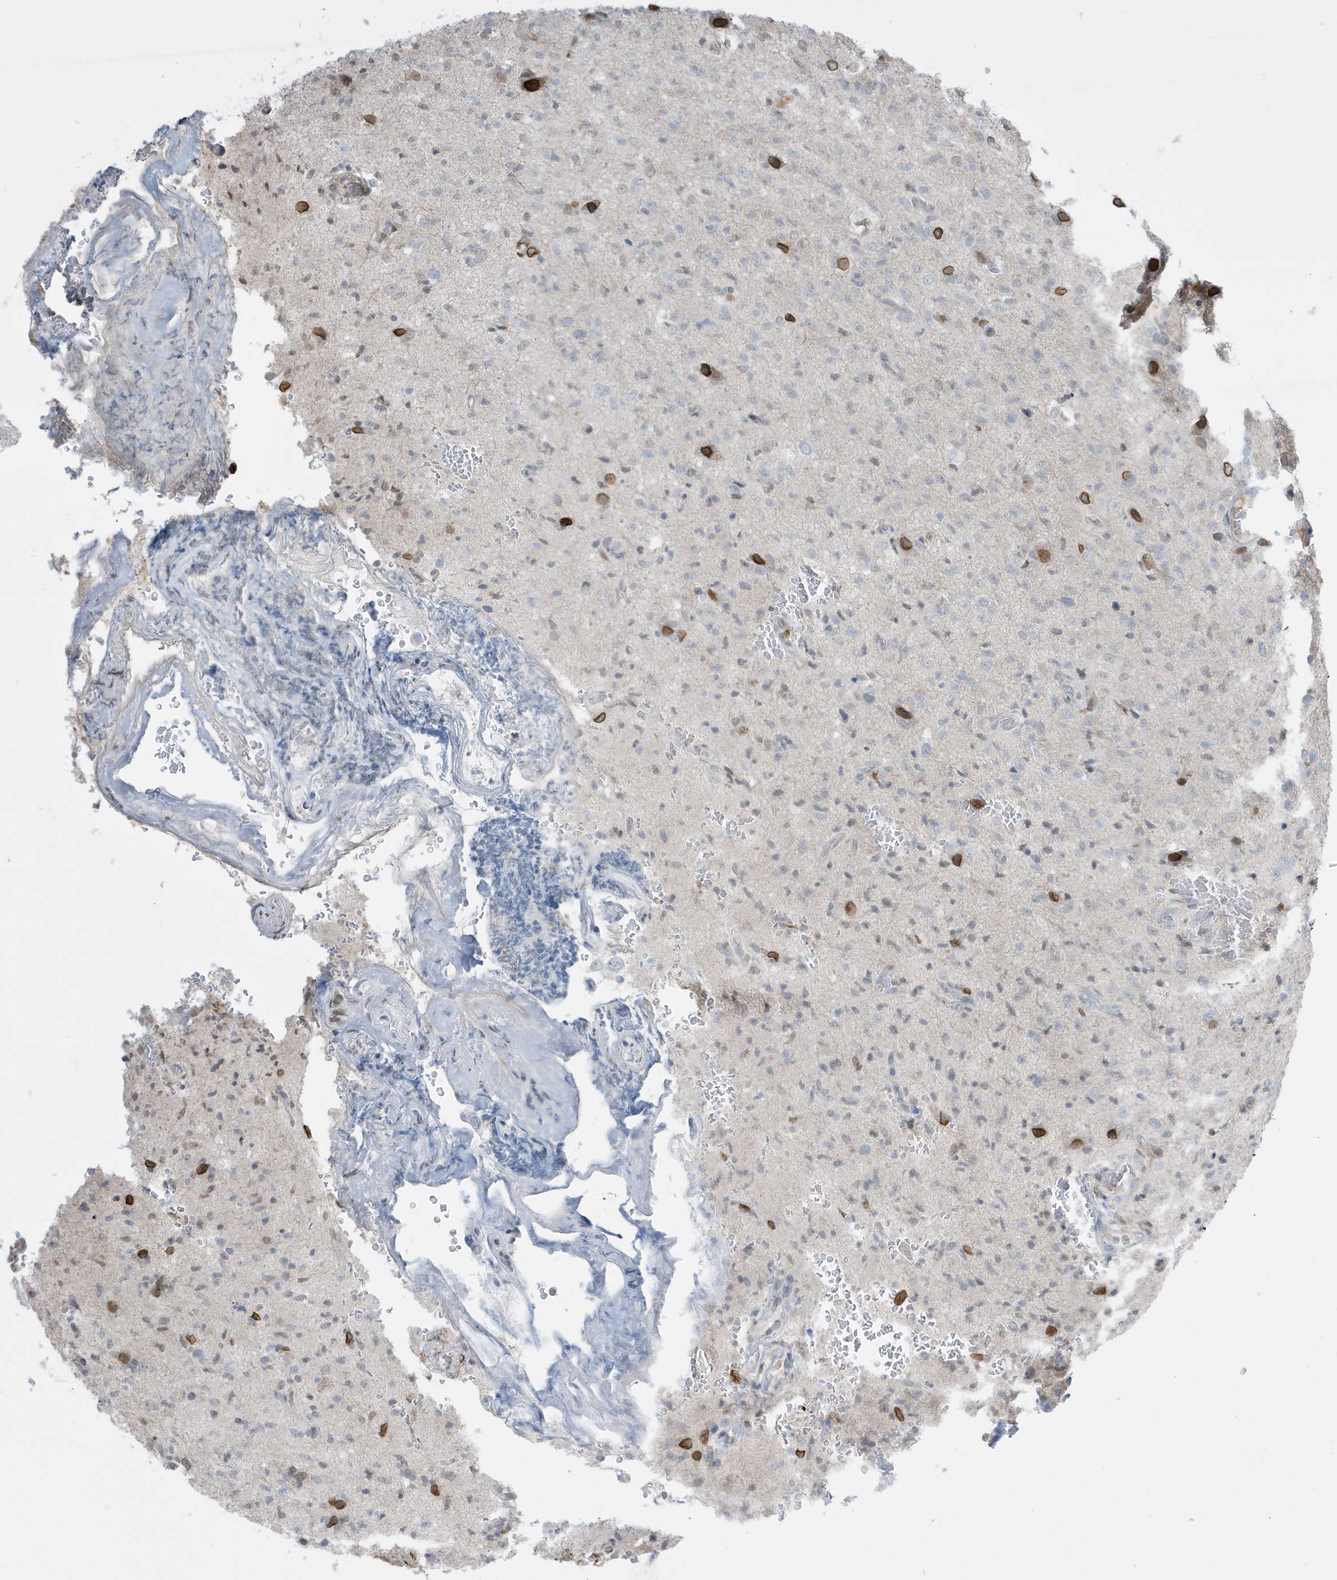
{"staining": {"intensity": "negative", "quantity": "none", "location": "none"}, "tissue": "glioma", "cell_type": "Tumor cells", "image_type": "cancer", "snomed": [{"axis": "morphology", "description": "Glioma, malignant, High grade"}, {"axis": "topography", "description": "Brain"}], "caption": "The image displays no staining of tumor cells in malignant glioma (high-grade). Nuclei are stained in blue.", "gene": "FNDC1", "patient": {"sex": "female", "age": 57}}